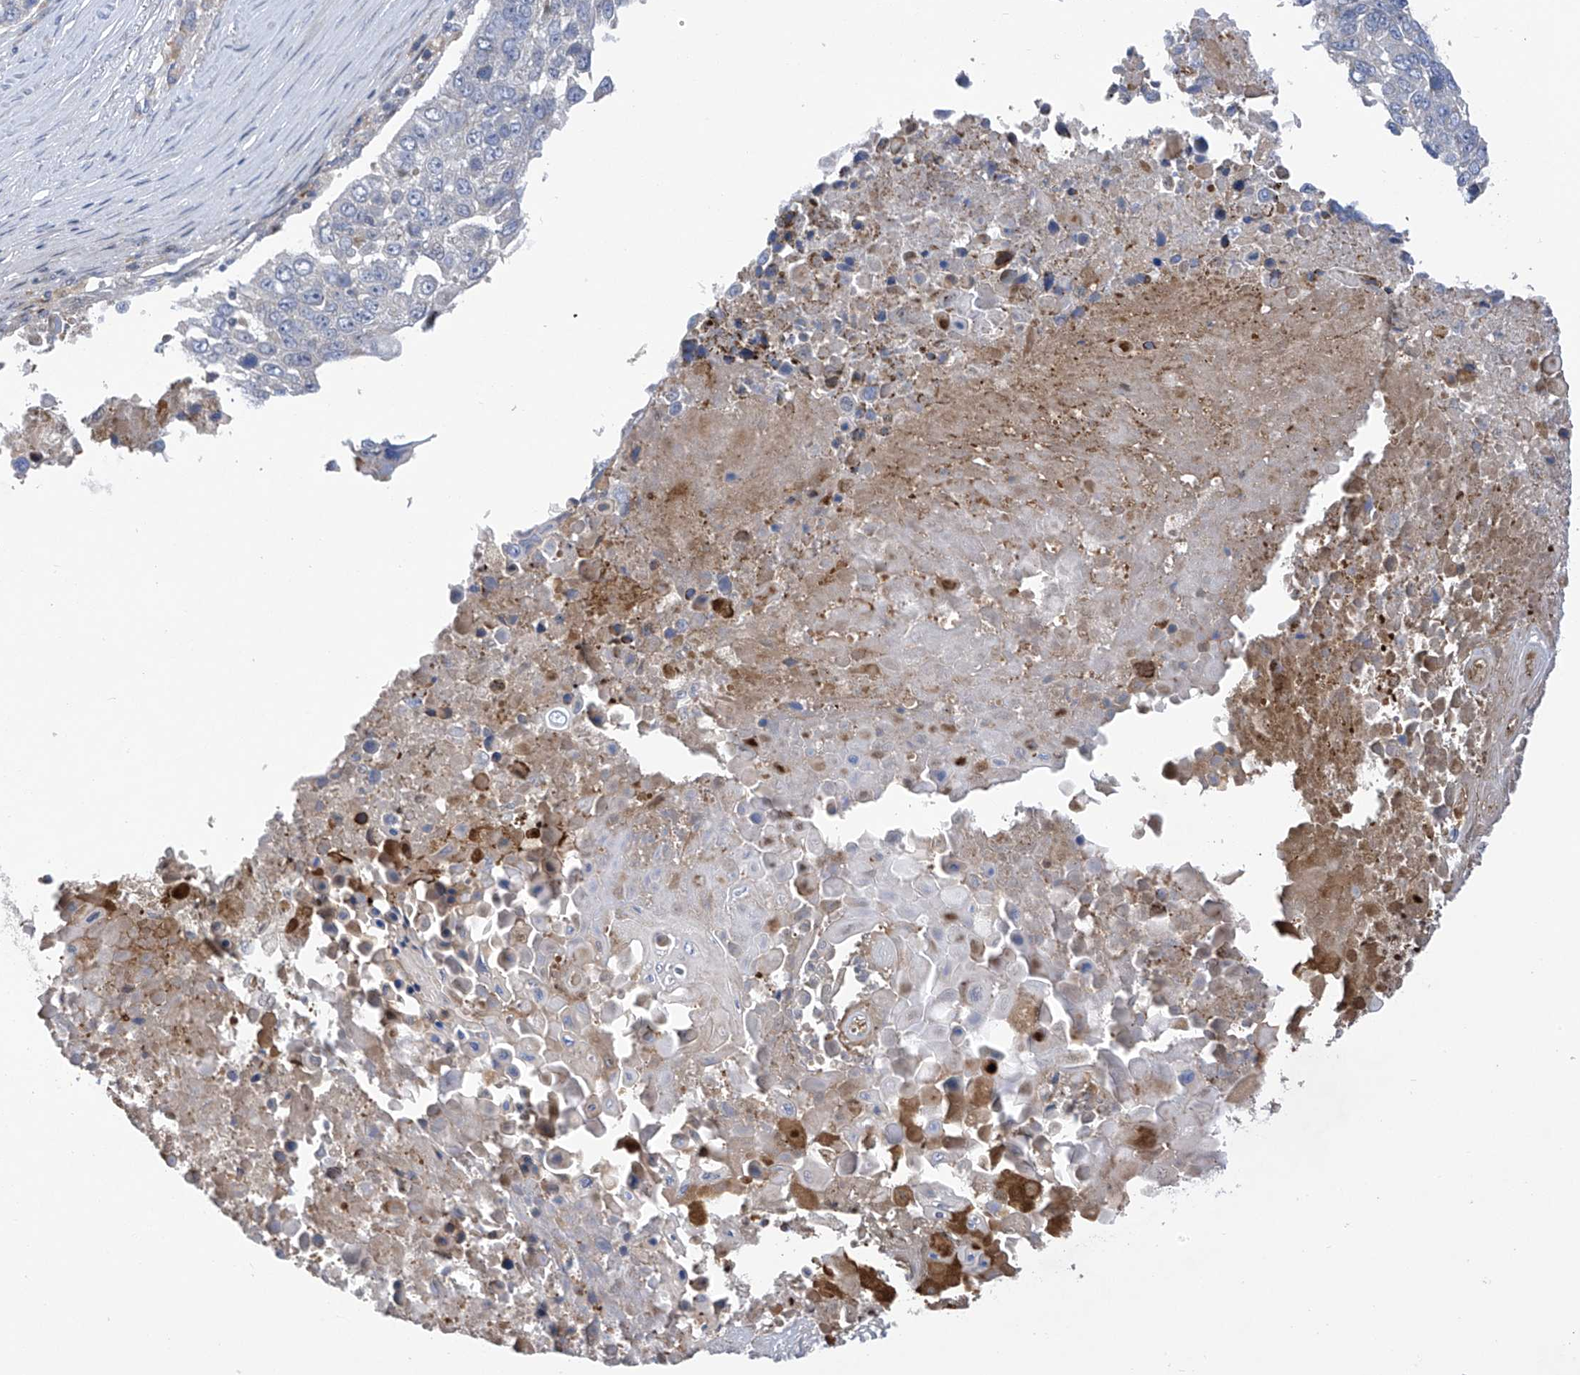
{"staining": {"intensity": "negative", "quantity": "none", "location": "none"}, "tissue": "lung cancer", "cell_type": "Tumor cells", "image_type": "cancer", "snomed": [{"axis": "morphology", "description": "Squamous cell carcinoma, NOS"}, {"axis": "topography", "description": "Lung"}], "caption": "Tumor cells show no significant staining in lung squamous cell carcinoma.", "gene": "SLCO4A1", "patient": {"sex": "male", "age": 66}}